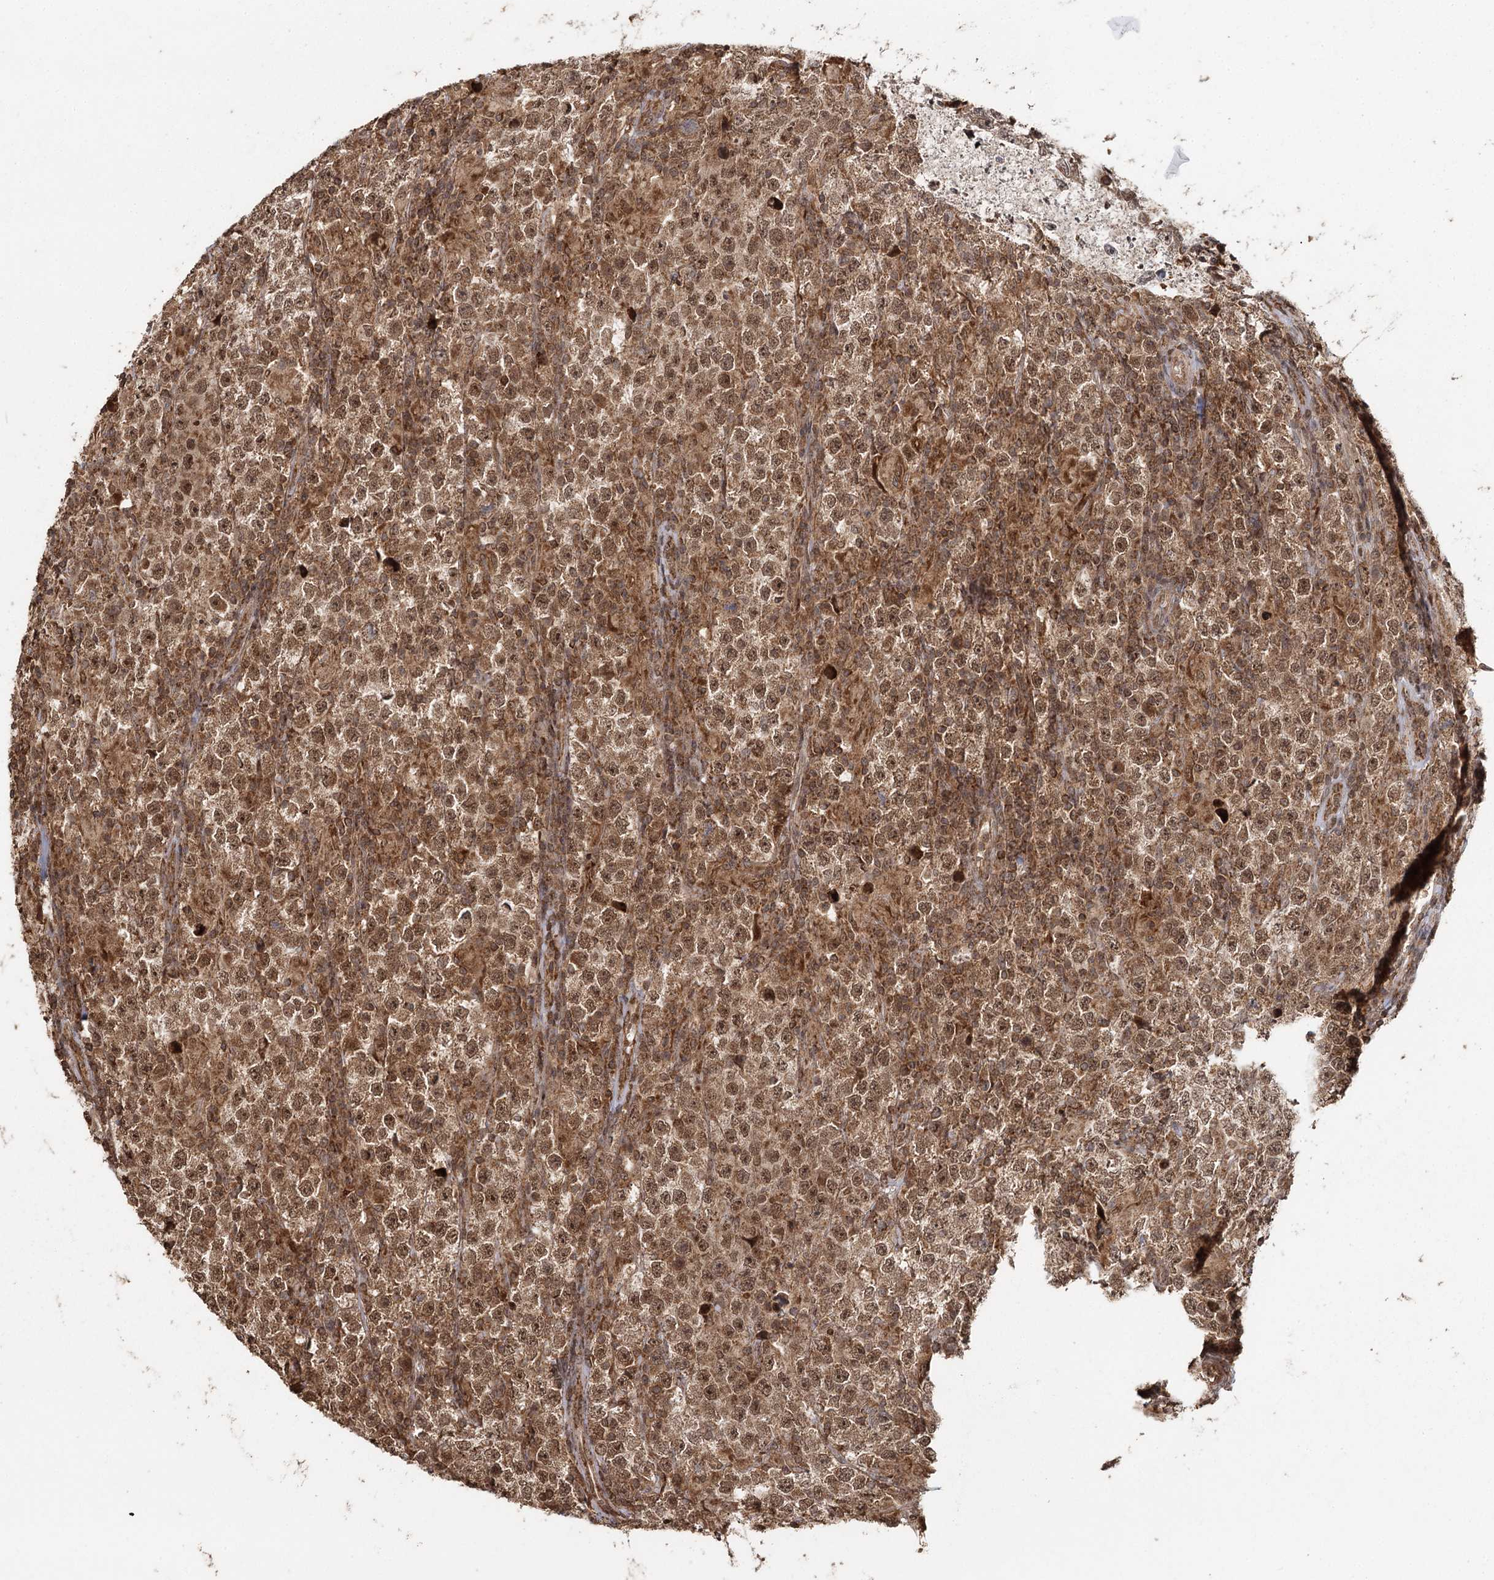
{"staining": {"intensity": "moderate", "quantity": ">75%", "location": "cytoplasmic/membranous,nuclear"}, "tissue": "testis cancer", "cell_type": "Tumor cells", "image_type": "cancer", "snomed": [{"axis": "morphology", "description": "Normal tissue, NOS"}, {"axis": "morphology", "description": "Urothelial carcinoma, High grade"}, {"axis": "morphology", "description": "Seminoma, NOS"}, {"axis": "morphology", "description": "Carcinoma, Embryonal, NOS"}, {"axis": "topography", "description": "Urinary bladder"}, {"axis": "topography", "description": "Testis"}], "caption": "DAB (3,3'-diaminobenzidine) immunohistochemical staining of embryonal carcinoma (testis) shows moderate cytoplasmic/membranous and nuclear protein expression in about >75% of tumor cells. The staining was performed using DAB (3,3'-diaminobenzidine), with brown indicating positive protein expression. Nuclei are stained blue with hematoxylin.", "gene": "MICU1", "patient": {"sex": "male", "age": 41}}